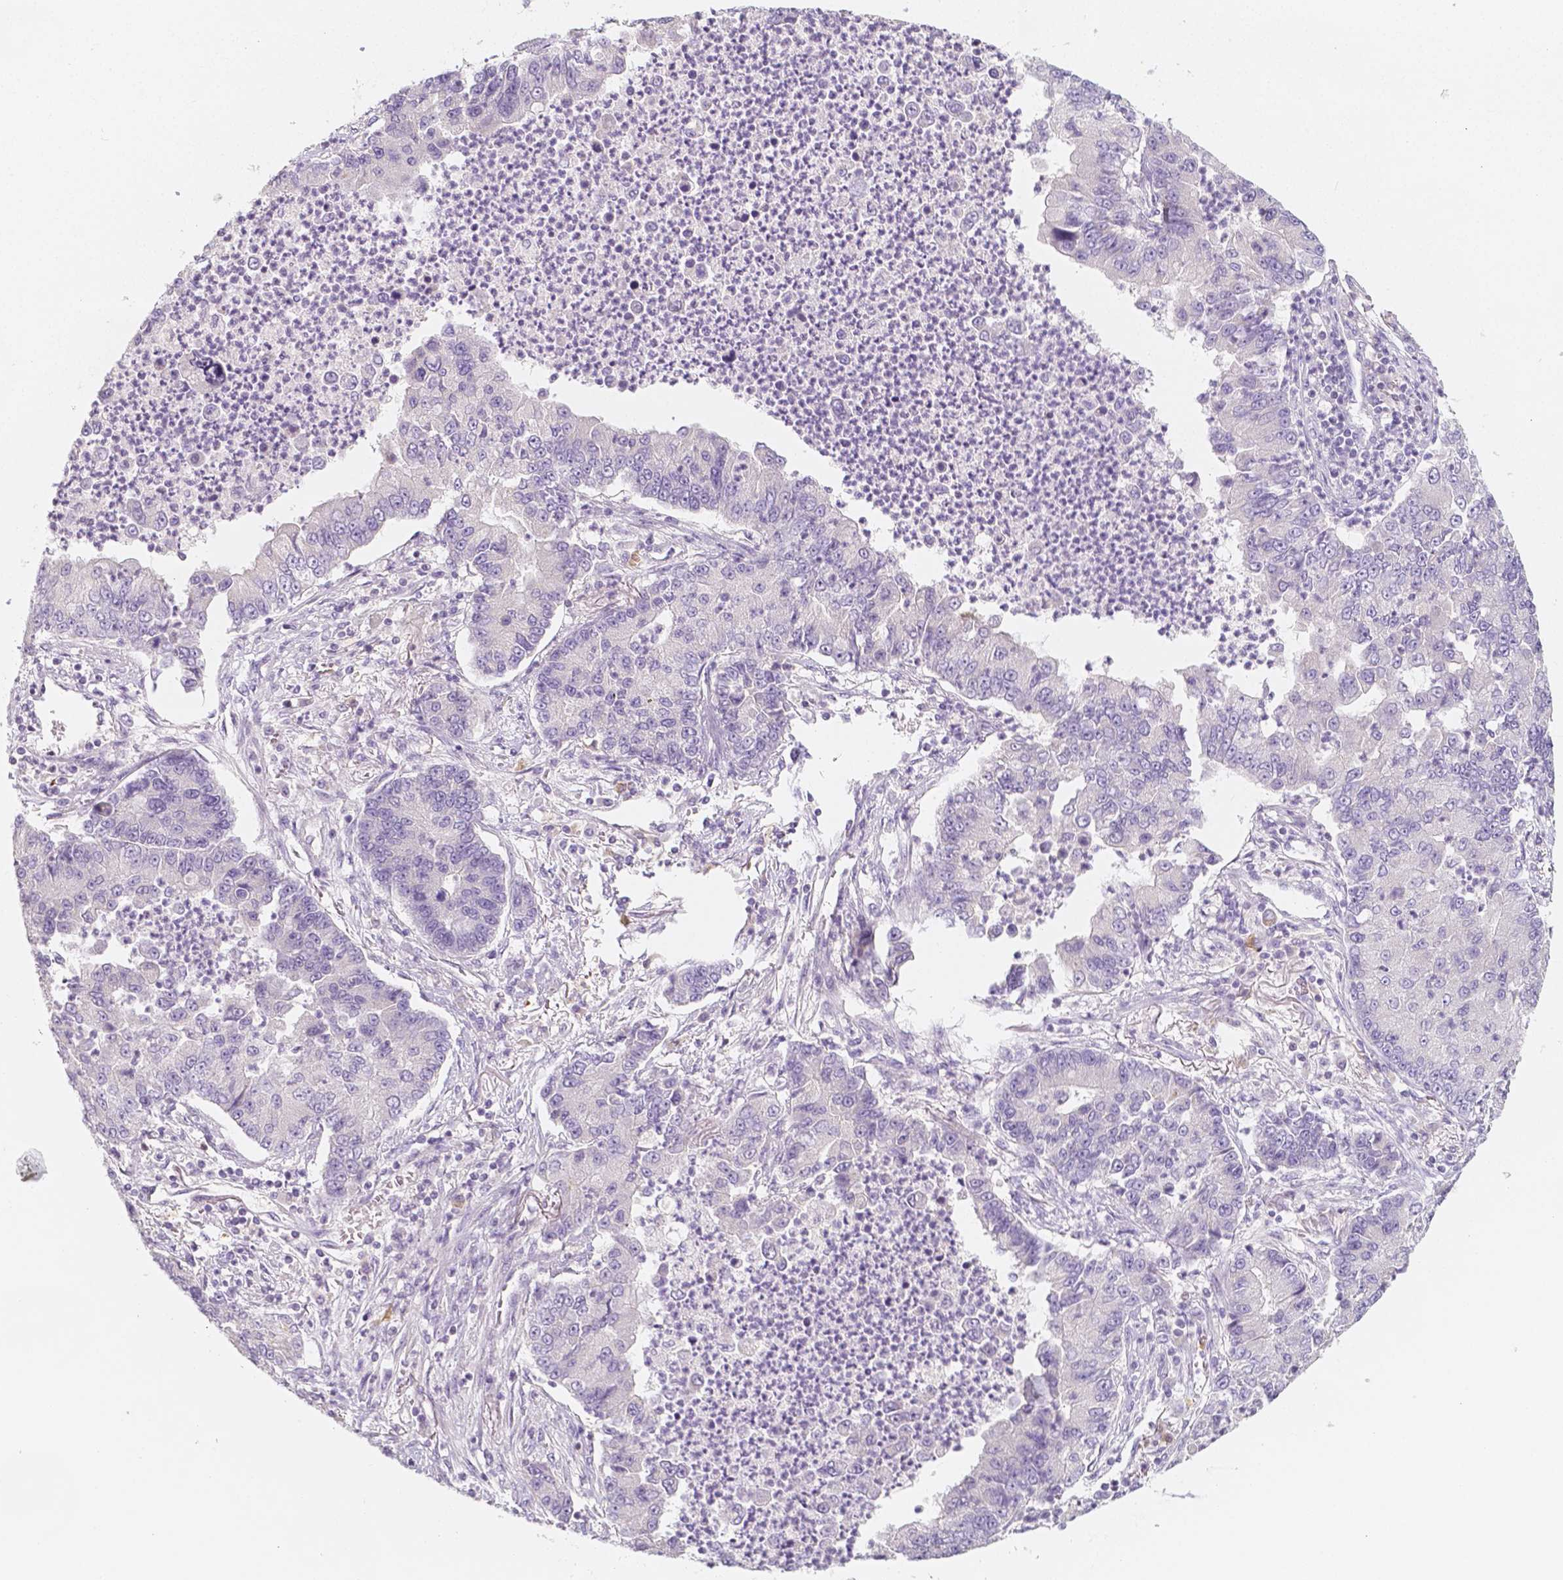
{"staining": {"intensity": "negative", "quantity": "none", "location": "none"}, "tissue": "lung cancer", "cell_type": "Tumor cells", "image_type": "cancer", "snomed": [{"axis": "morphology", "description": "Adenocarcinoma, NOS"}, {"axis": "topography", "description": "Lung"}], "caption": "Lung cancer (adenocarcinoma) was stained to show a protein in brown. There is no significant positivity in tumor cells.", "gene": "BATF", "patient": {"sex": "female", "age": 57}}